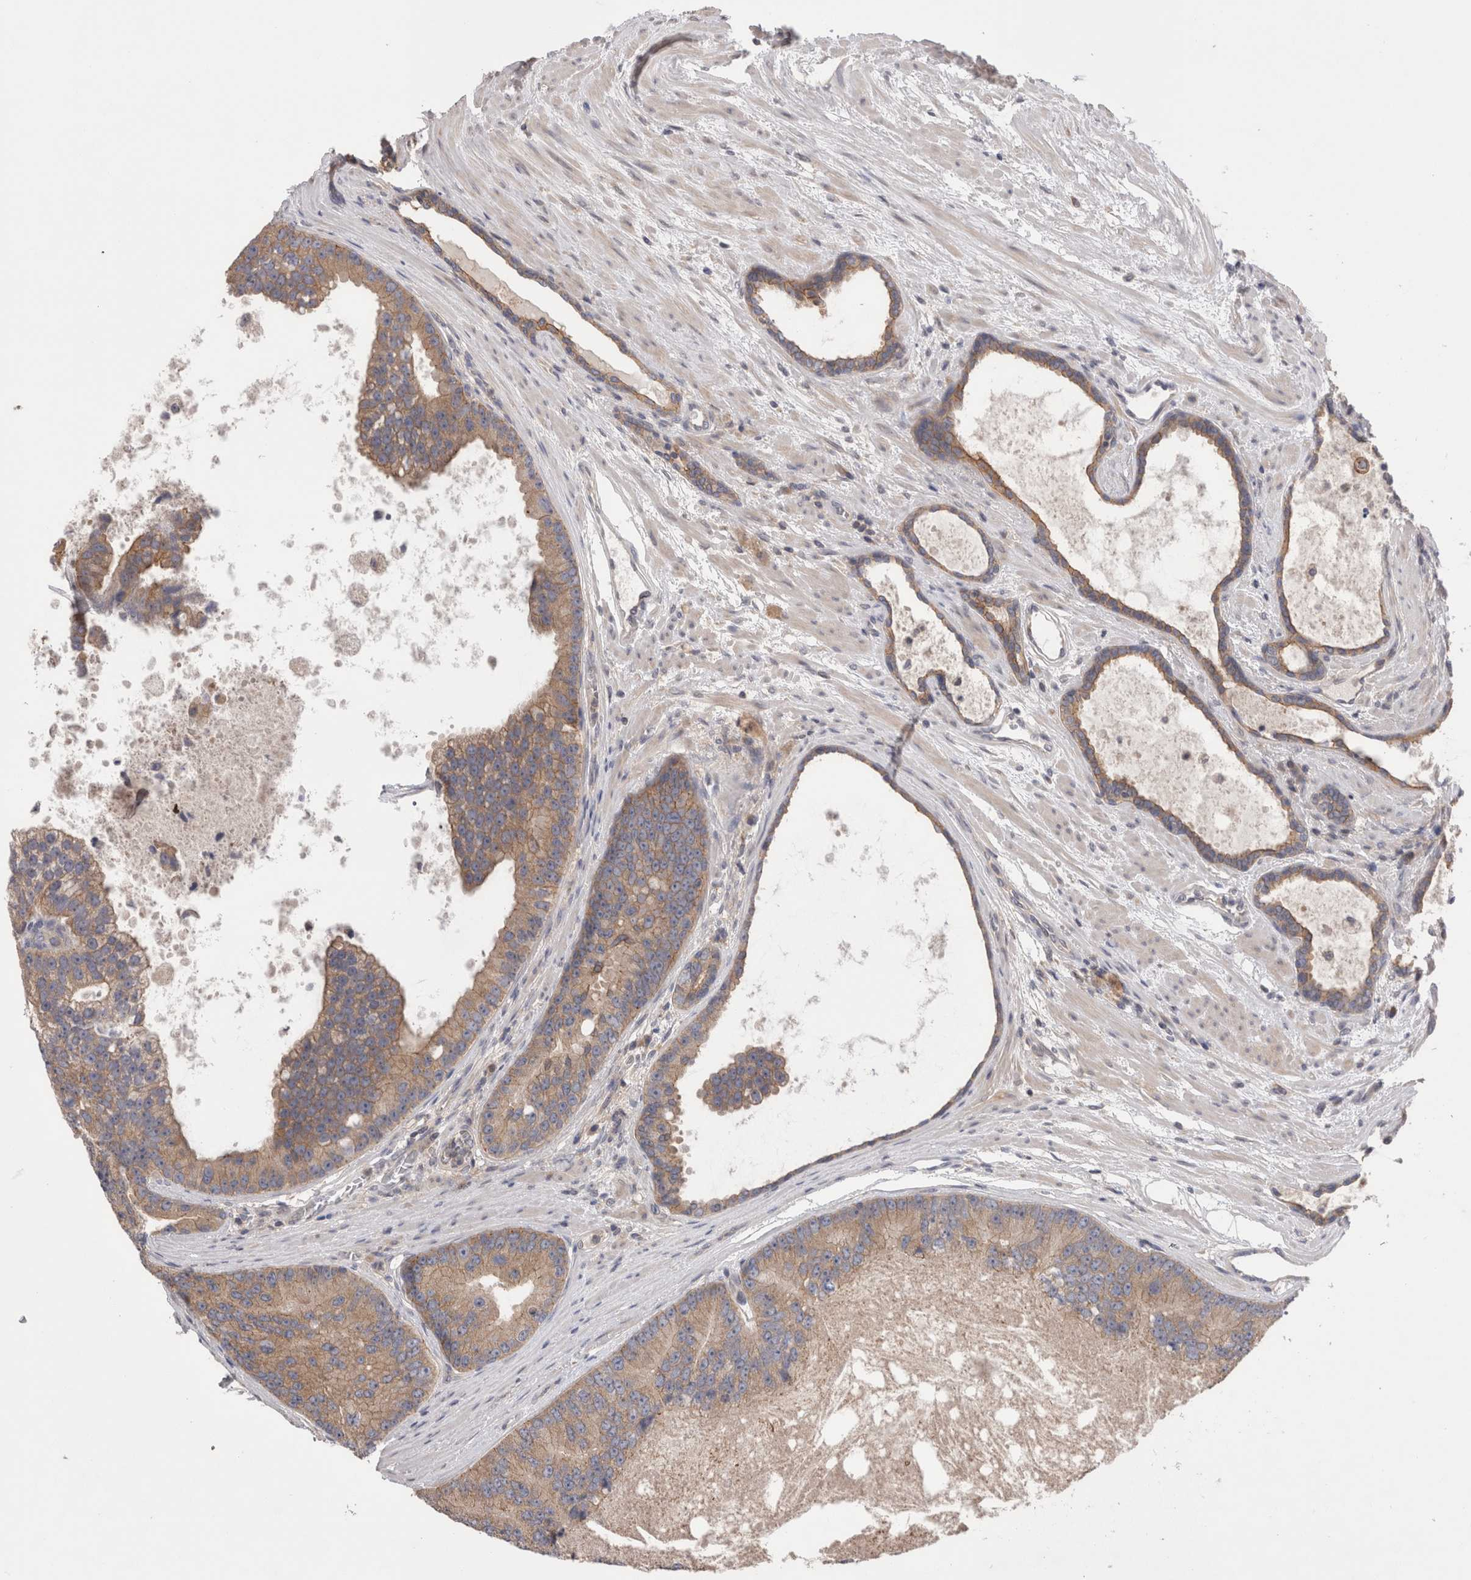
{"staining": {"intensity": "moderate", "quantity": ">75%", "location": "cytoplasmic/membranous"}, "tissue": "prostate cancer", "cell_type": "Tumor cells", "image_type": "cancer", "snomed": [{"axis": "morphology", "description": "Adenocarcinoma, High grade"}, {"axis": "topography", "description": "Prostate"}], "caption": "This micrograph exhibits immunohistochemistry (IHC) staining of prostate cancer, with medium moderate cytoplasmic/membranous positivity in about >75% of tumor cells.", "gene": "OTOR", "patient": {"sex": "male", "age": 70}}